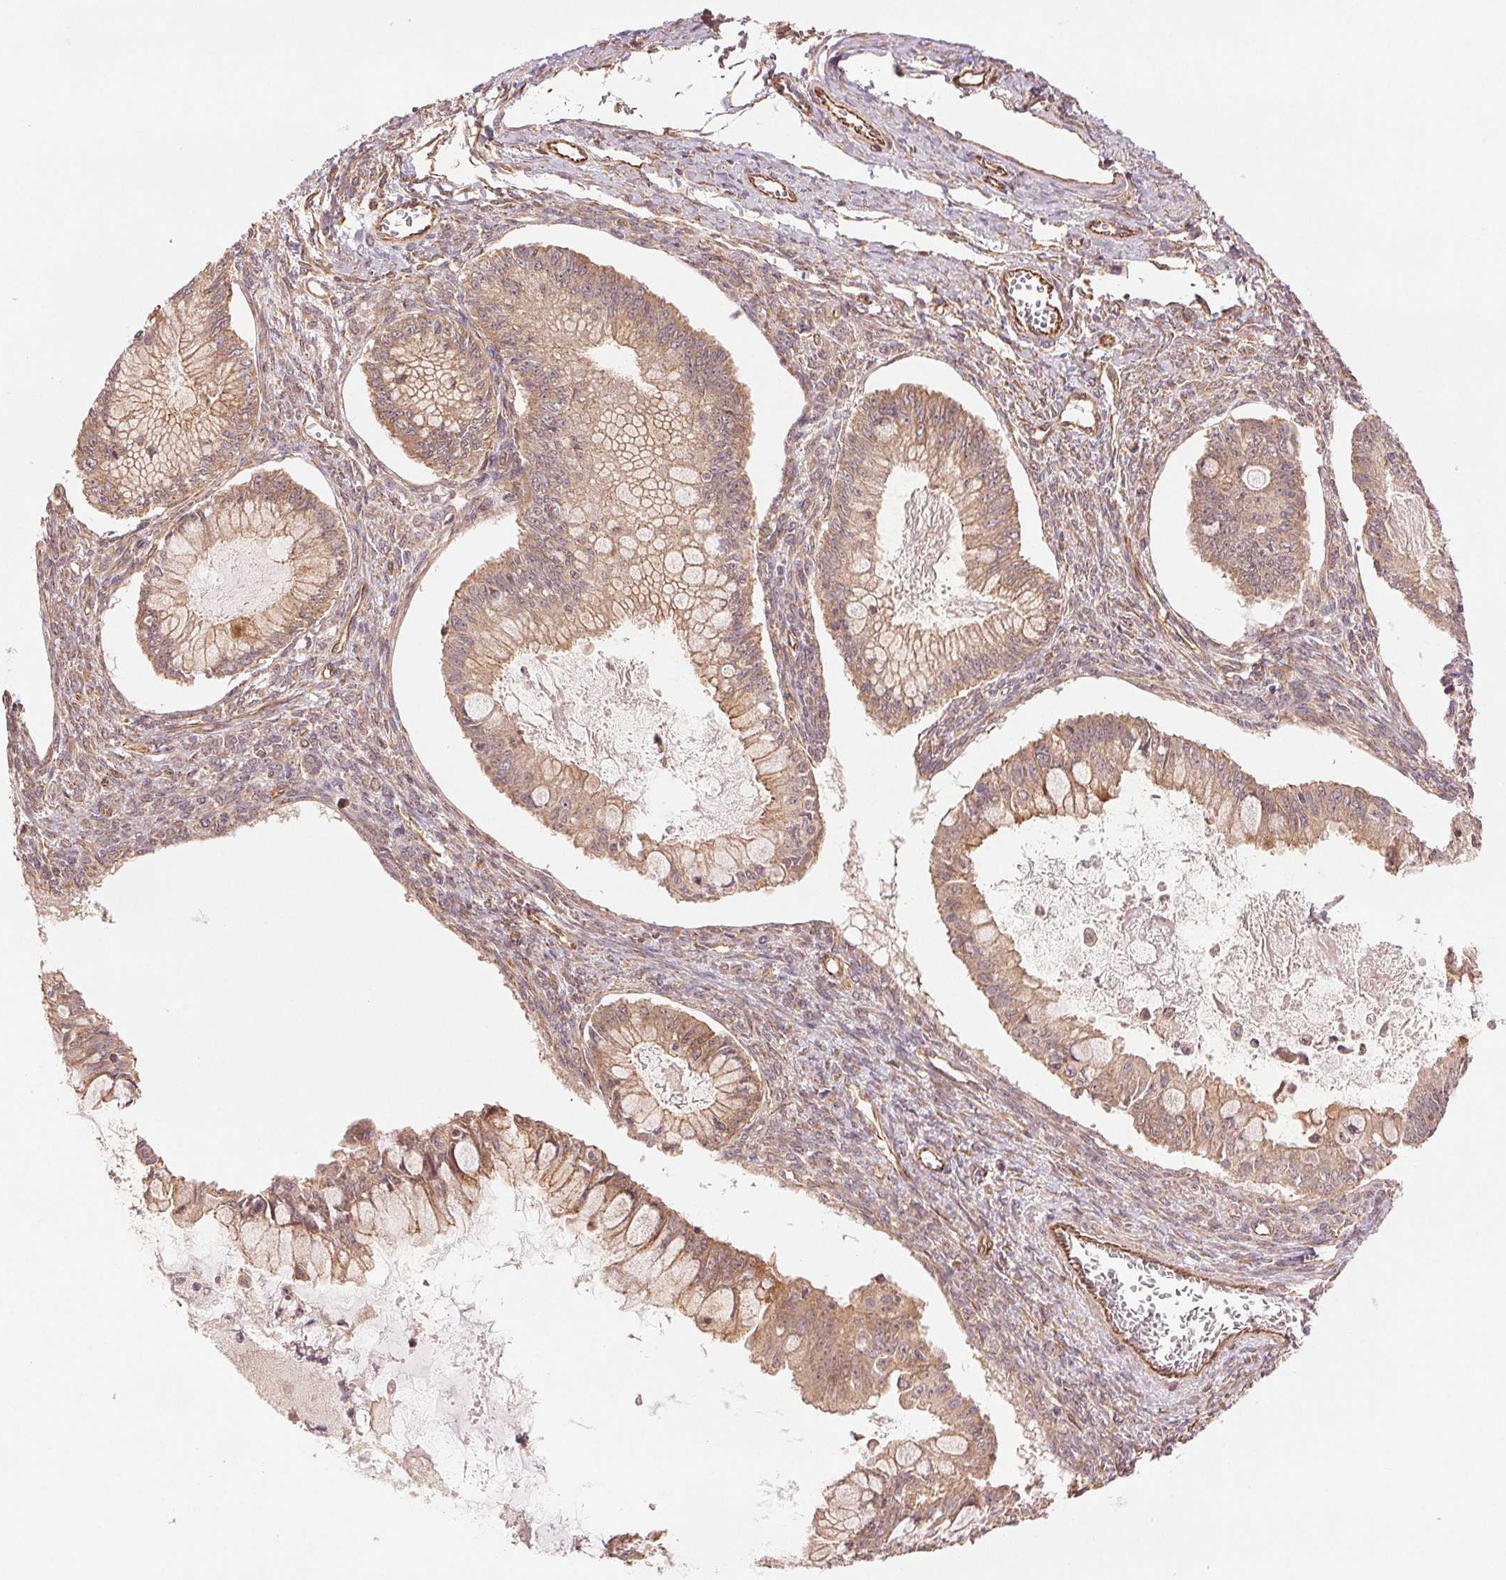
{"staining": {"intensity": "moderate", "quantity": ">75%", "location": "cytoplasmic/membranous"}, "tissue": "ovarian cancer", "cell_type": "Tumor cells", "image_type": "cancer", "snomed": [{"axis": "morphology", "description": "Cystadenocarcinoma, mucinous, NOS"}, {"axis": "topography", "description": "Ovary"}], "caption": "IHC photomicrograph of neoplastic tissue: human ovarian mucinous cystadenocarcinoma stained using immunohistochemistry shows medium levels of moderate protein expression localized specifically in the cytoplasmic/membranous of tumor cells, appearing as a cytoplasmic/membranous brown color.", "gene": "STARD7", "patient": {"sex": "female", "age": 34}}